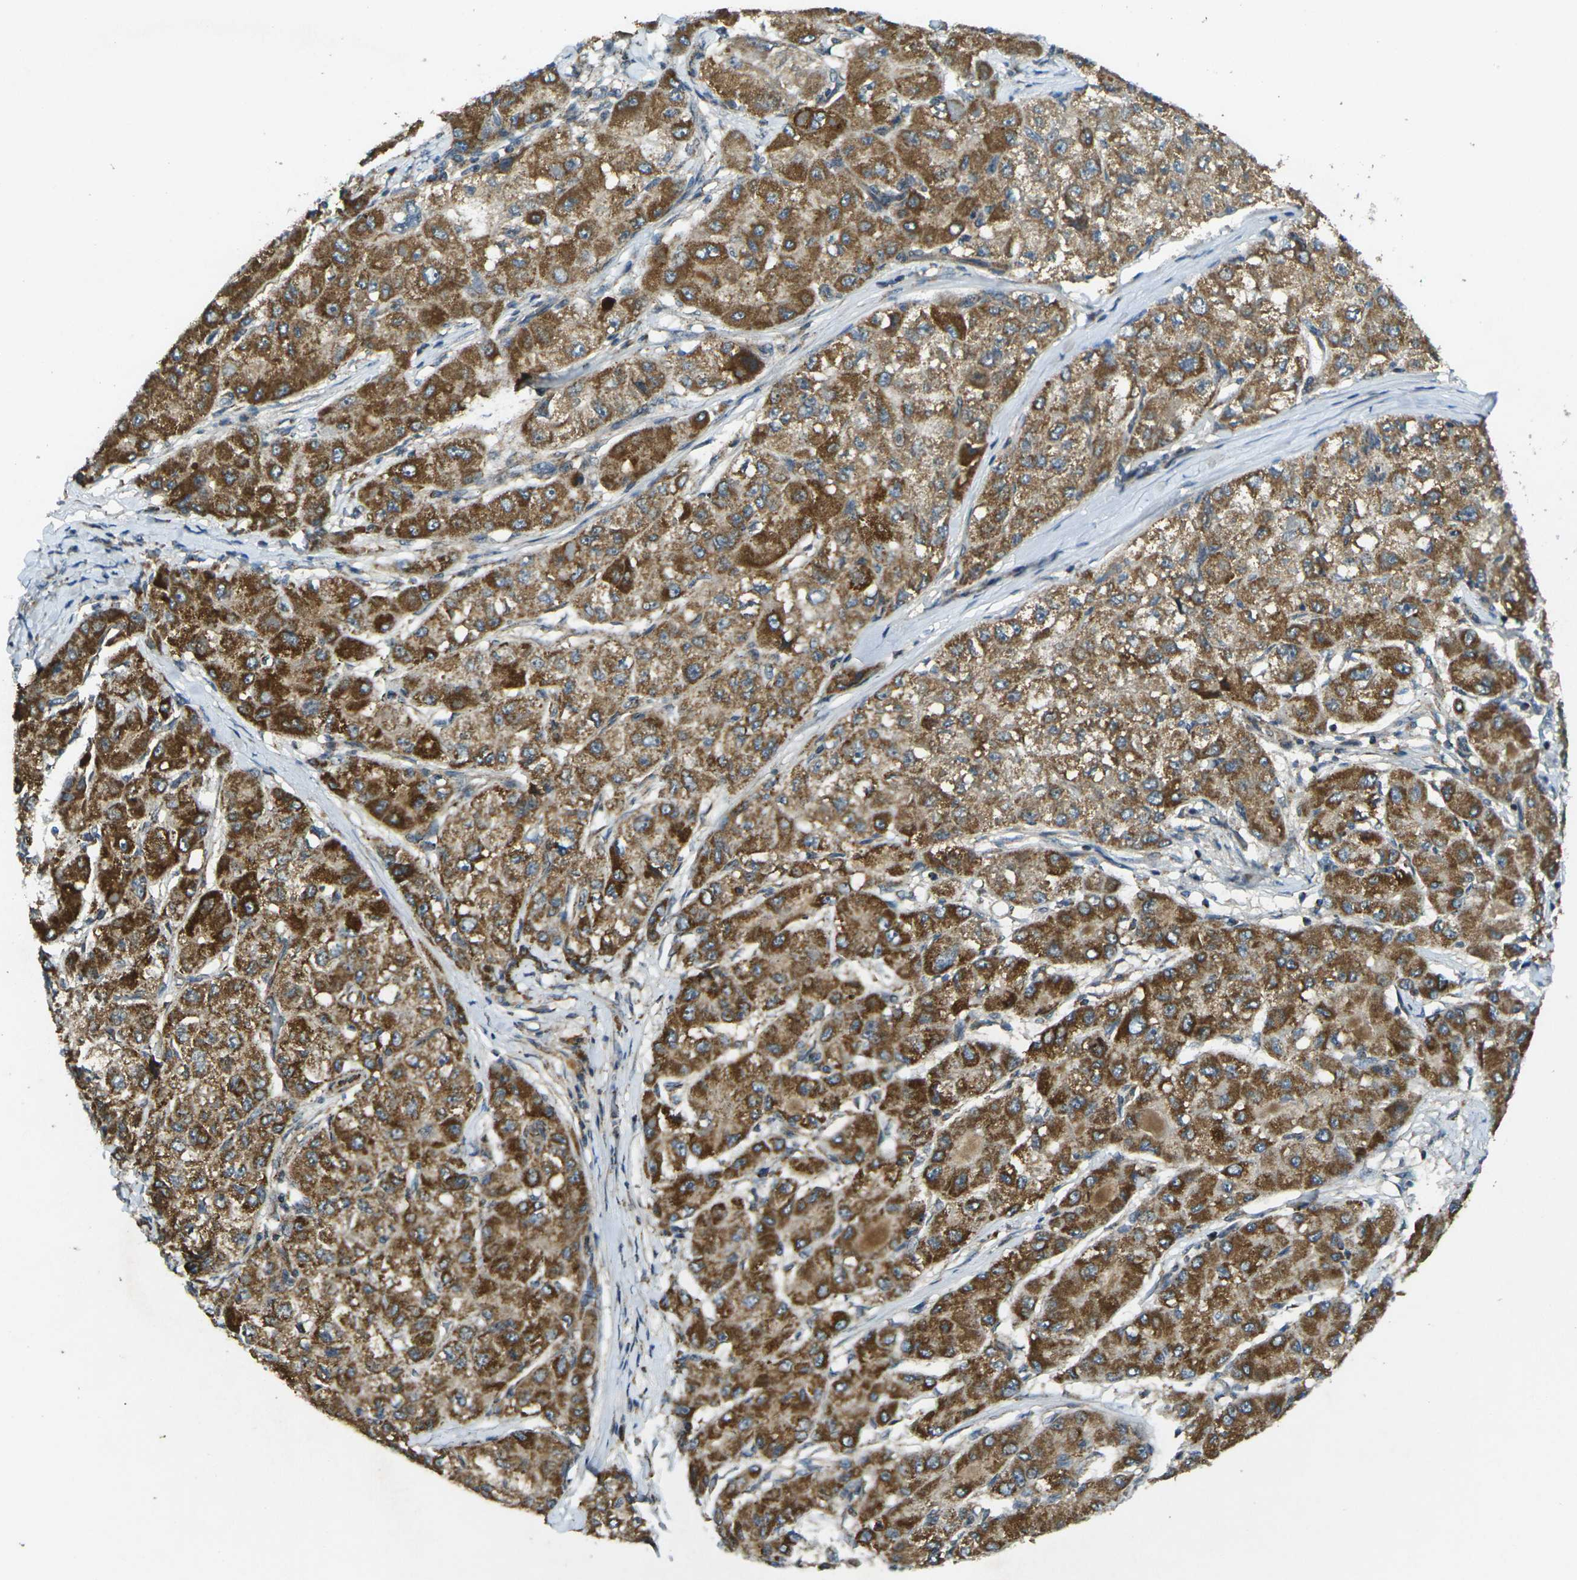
{"staining": {"intensity": "moderate", "quantity": ">75%", "location": "cytoplasmic/membranous"}, "tissue": "liver cancer", "cell_type": "Tumor cells", "image_type": "cancer", "snomed": [{"axis": "morphology", "description": "Carcinoma, Hepatocellular, NOS"}, {"axis": "topography", "description": "Liver"}], "caption": "A brown stain labels moderate cytoplasmic/membranous expression of a protein in liver hepatocellular carcinoma tumor cells. Immunohistochemistry stains the protein in brown and the nuclei are stained blue.", "gene": "IGF1R", "patient": {"sex": "male", "age": 80}}